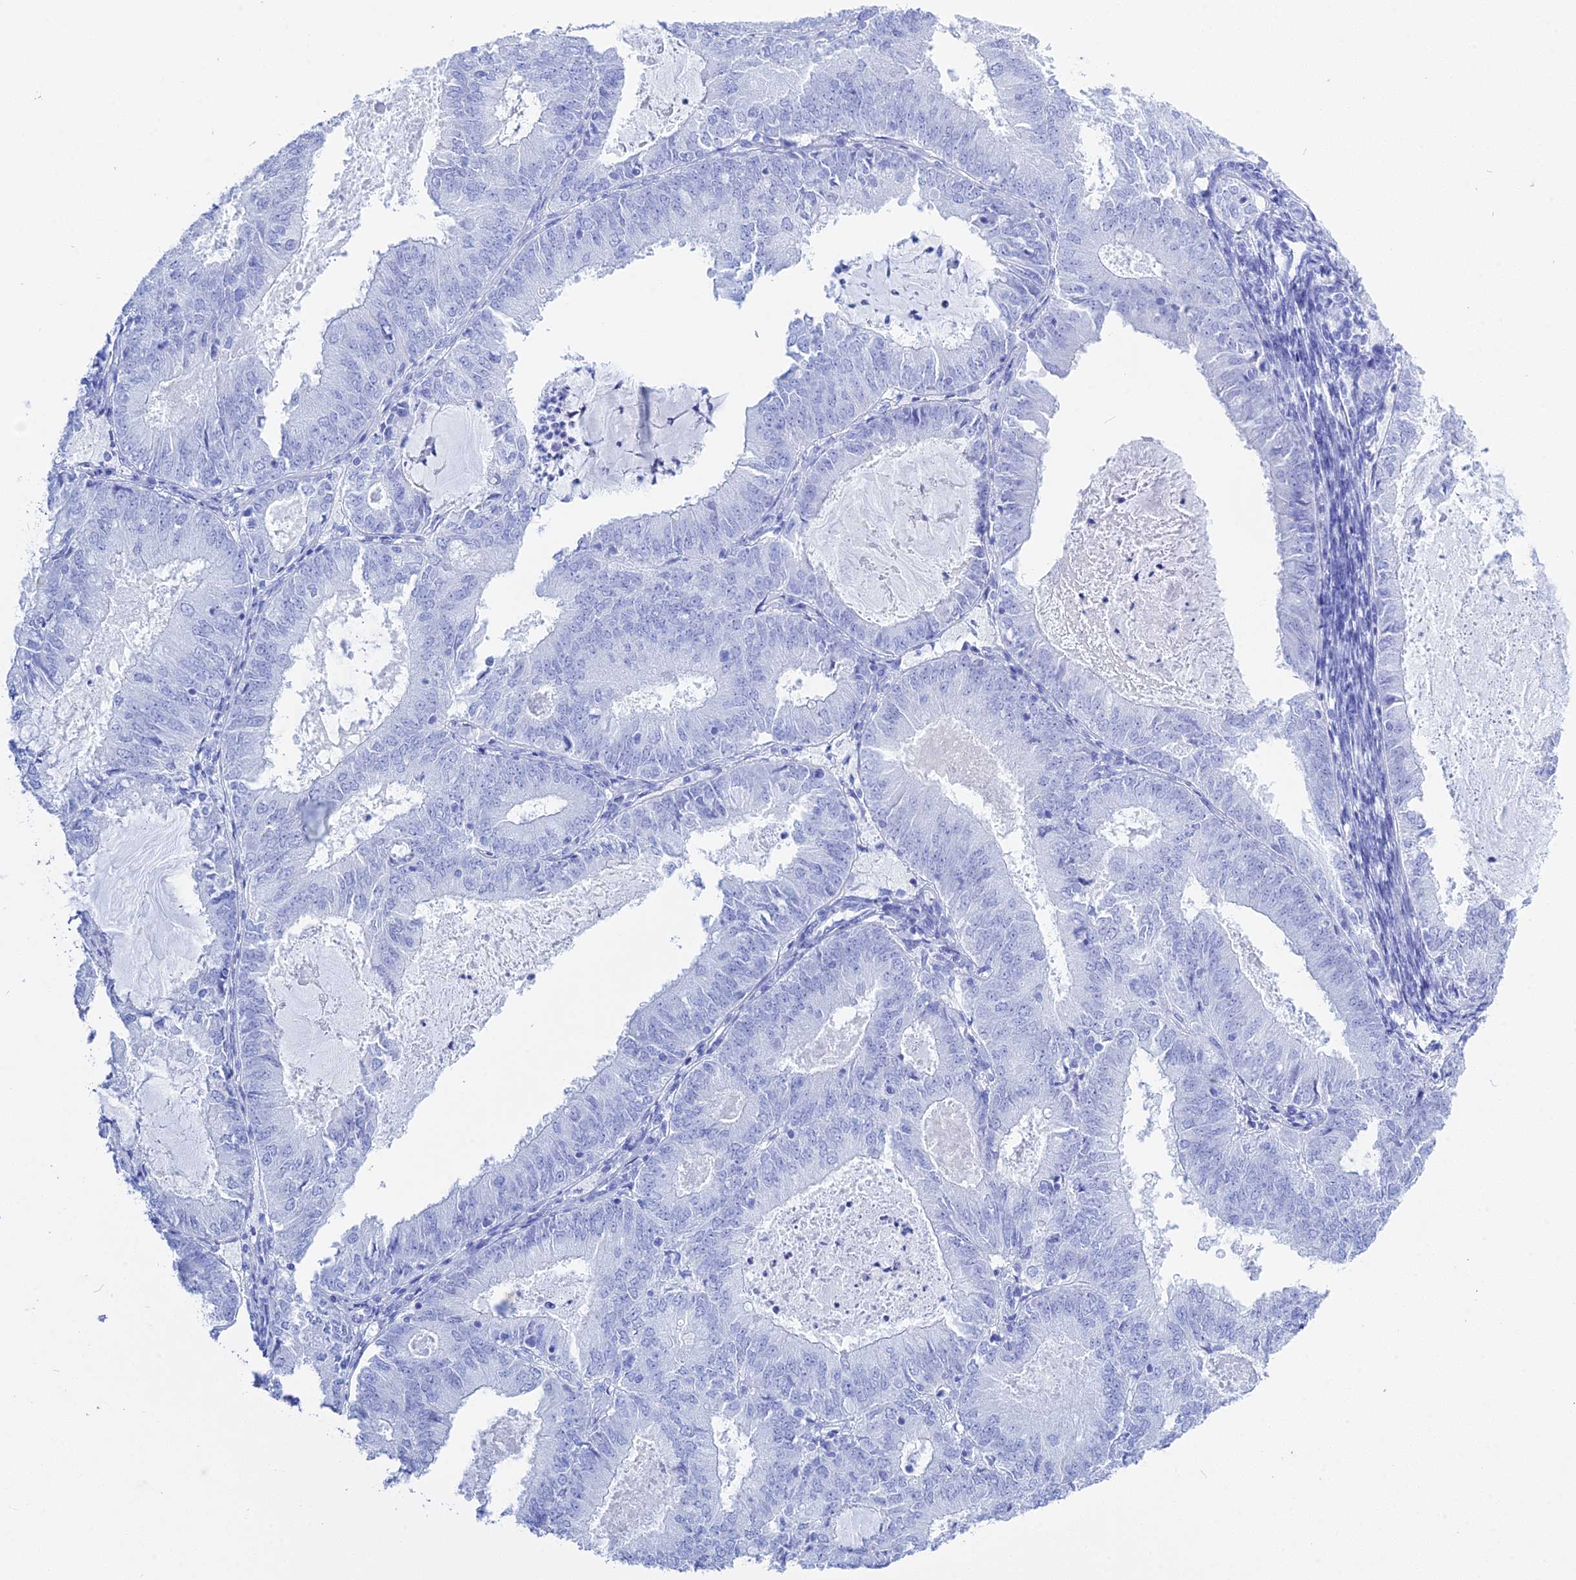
{"staining": {"intensity": "negative", "quantity": "none", "location": "none"}, "tissue": "endometrial cancer", "cell_type": "Tumor cells", "image_type": "cancer", "snomed": [{"axis": "morphology", "description": "Adenocarcinoma, NOS"}, {"axis": "topography", "description": "Endometrium"}], "caption": "Photomicrograph shows no protein staining in tumor cells of endometrial cancer (adenocarcinoma) tissue. (DAB immunohistochemistry (IHC), high magnification).", "gene": "ADGRA1", "patient": {"sex": "female", "age": 57}}